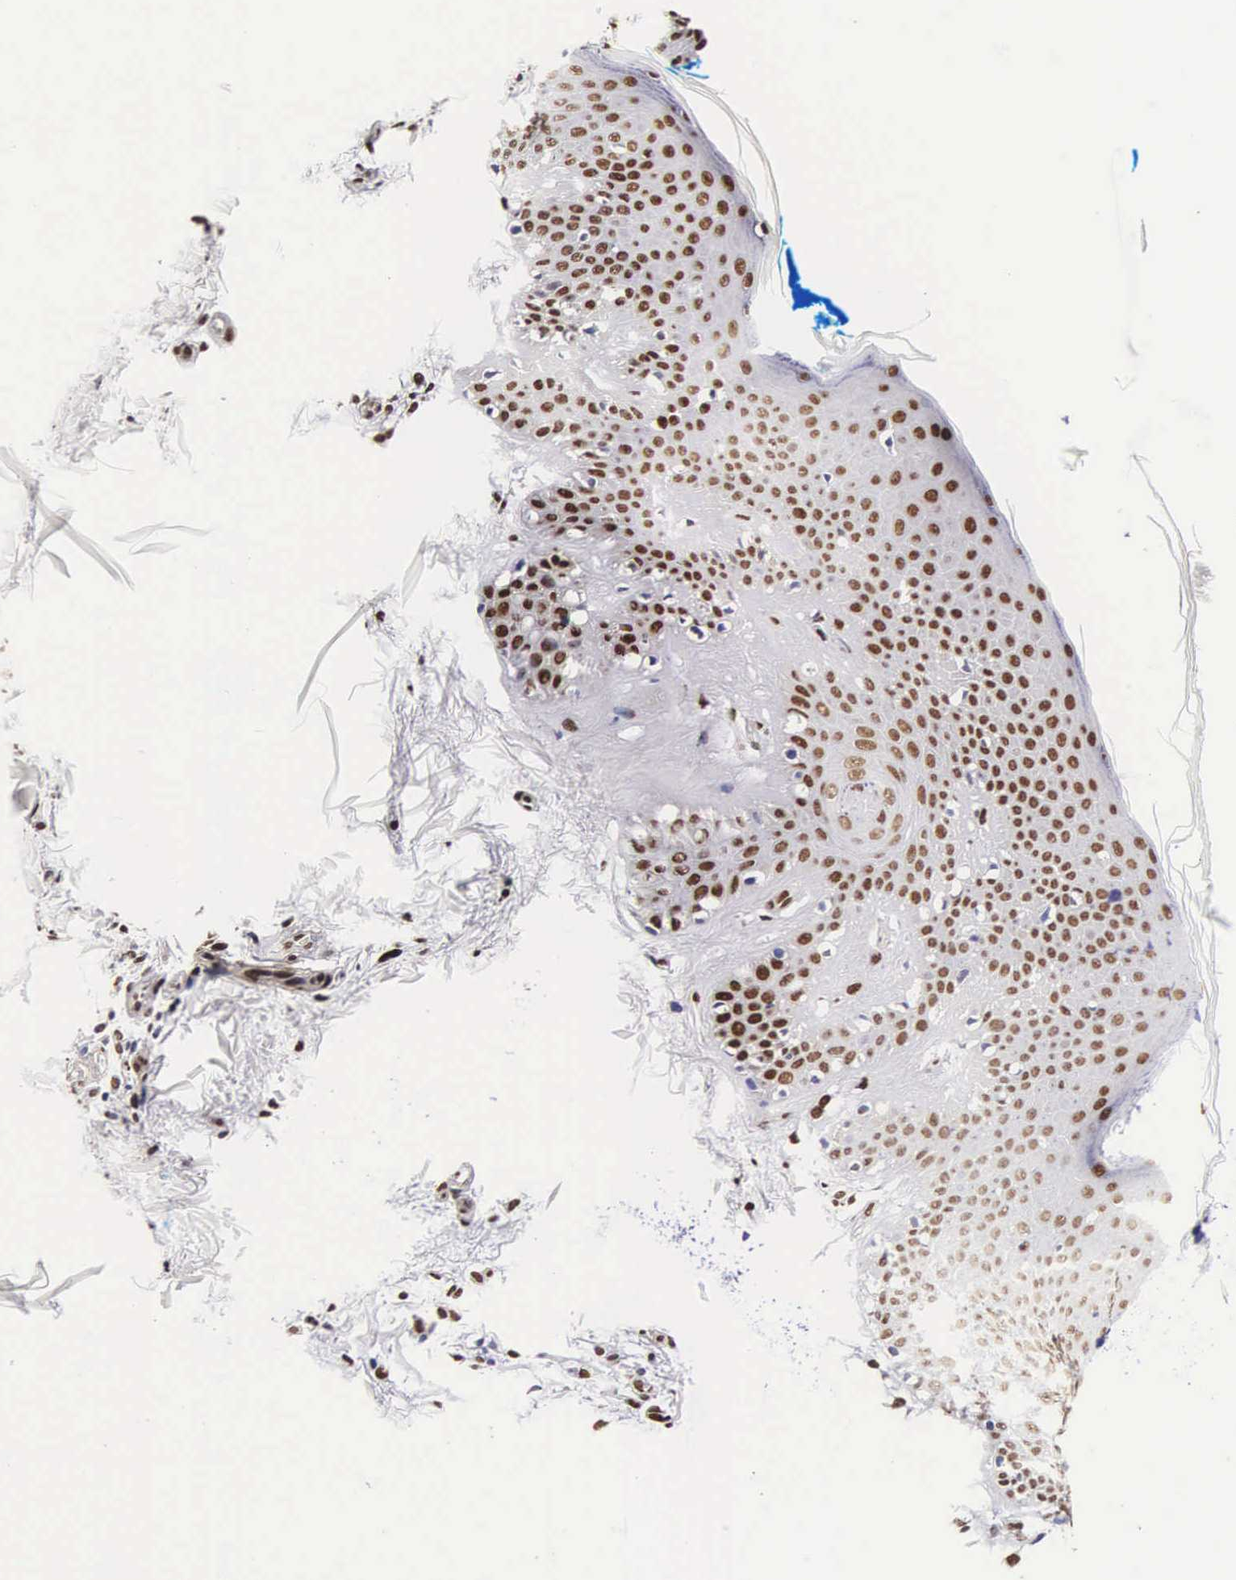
{"staining": {"intensity": "strong", "quantity": ">75%", "location": "nuclear"}, "tissue": "skin", "cell_type": "Fibroblasts", "image_type": "normal", "snomed": [{"axis": "morphology", "description": "Normal tissue, NOS"}, {"axis": "topography", "description": "Skin"}], "caption": "A high-resolution histopathology image shows immunohistochemistry staining of normal skin, which reveals strong nuclear expression in approximately >75% of fibroblasts. The staining is performed using DAB (3,3'-diaminobenzidine) brown chromogen to label protein expression. The nuclei are counter-stained blue using hematoxylin.", "gene": "BCL2L2", "patient": {"sex": "female", "age": 56}}